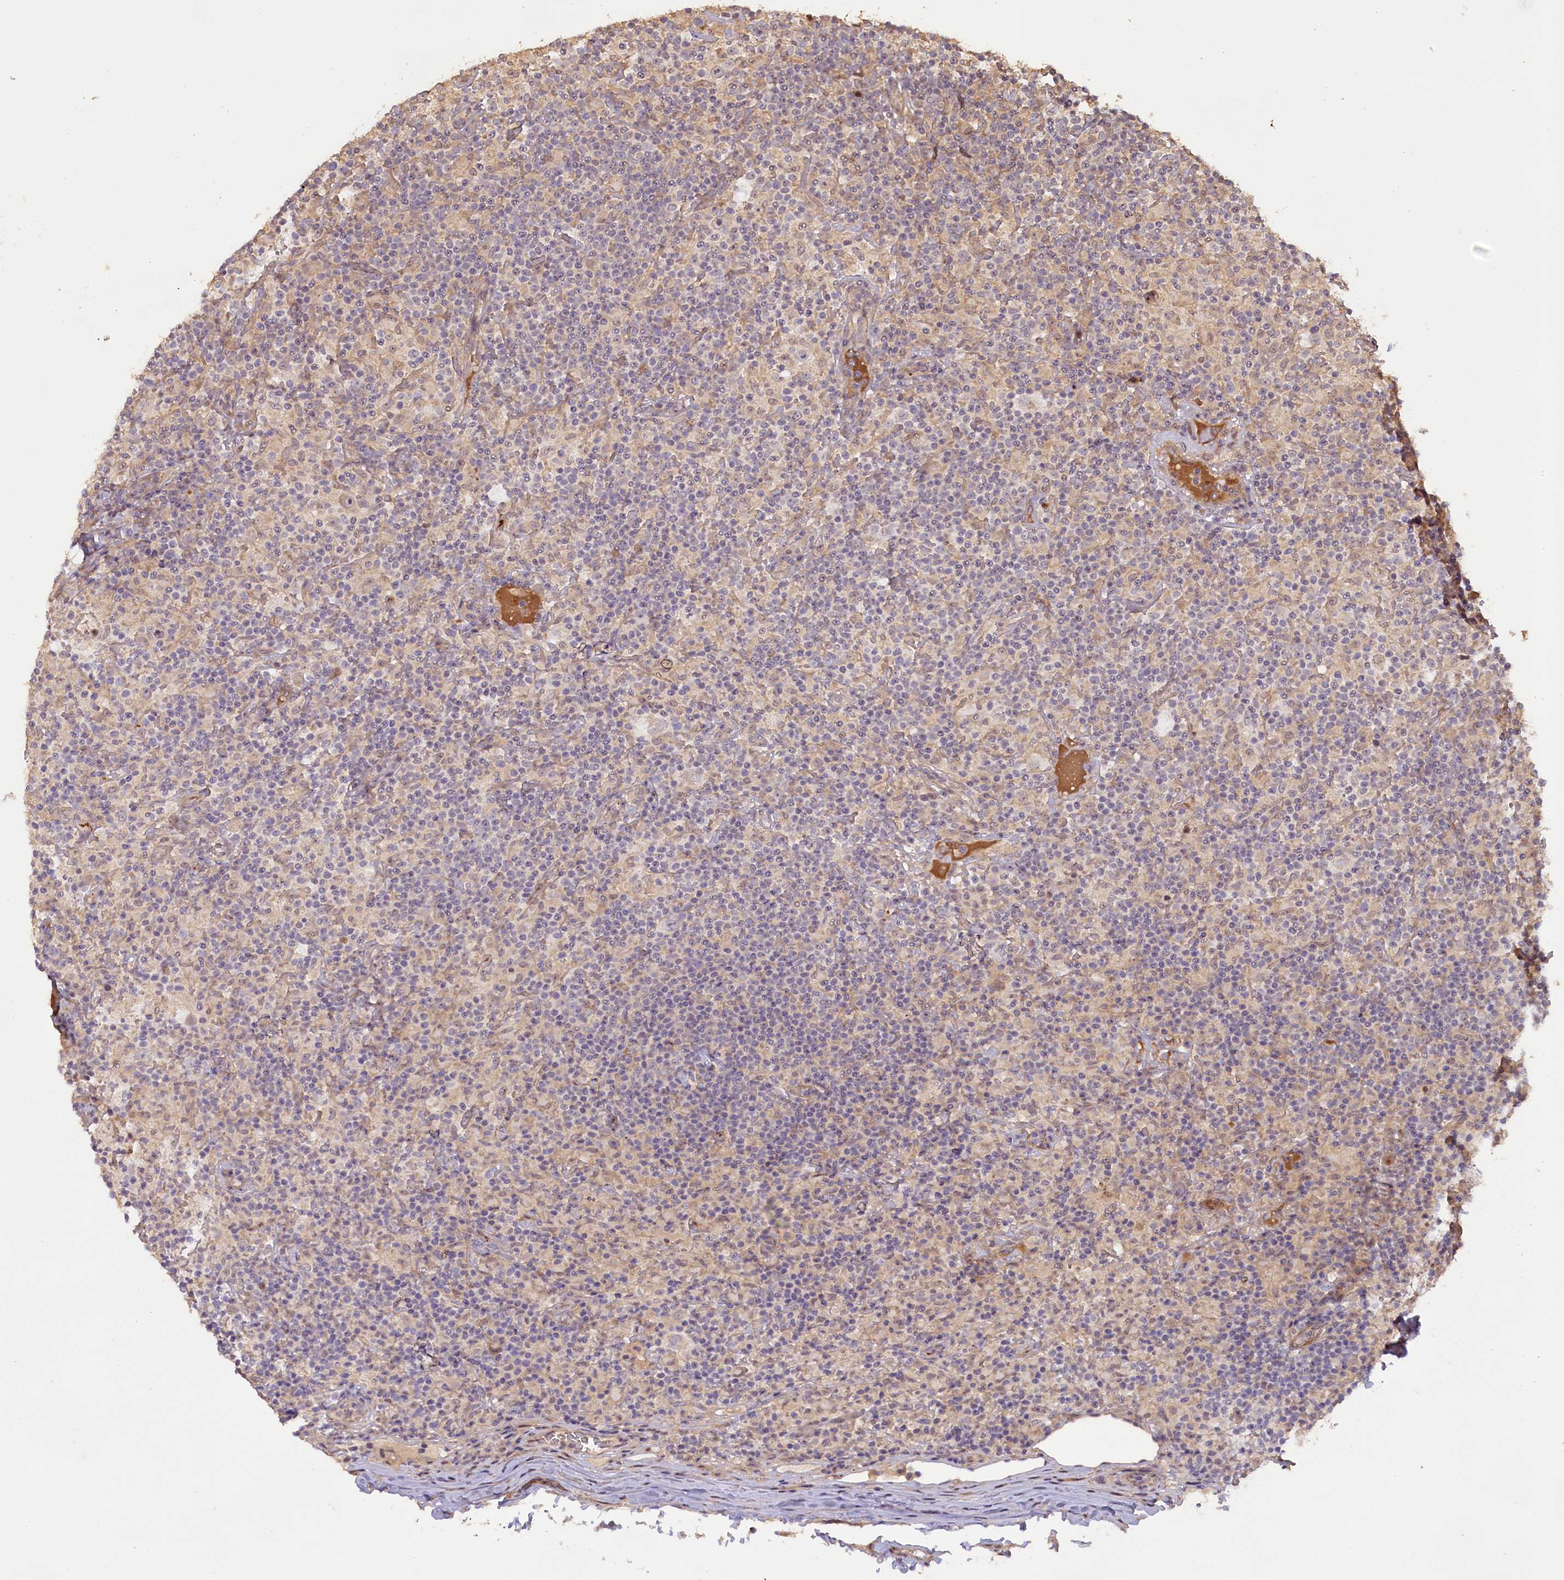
{"staining": {"intensity": "weak", "quantity": "<25%", "location": "cytoplasmic/membranous,nuclear"}, "tissue": "lymphoma", "cell_type": "Tumor cells", "image_type": "cancer", "snomed": [{"axis": "morphology", "description": "Hodgkin's disease, NOS"}, {"axis": "topography", "description": "Lymph node"}], "caption": "This is a photomicrograph of immunohistochemistry (IHC) staining of Hodgkin's disease, which shows no staining in tumor cells.", "gene": "FUZ", "patient": {"sex": "male", "age": 70}}